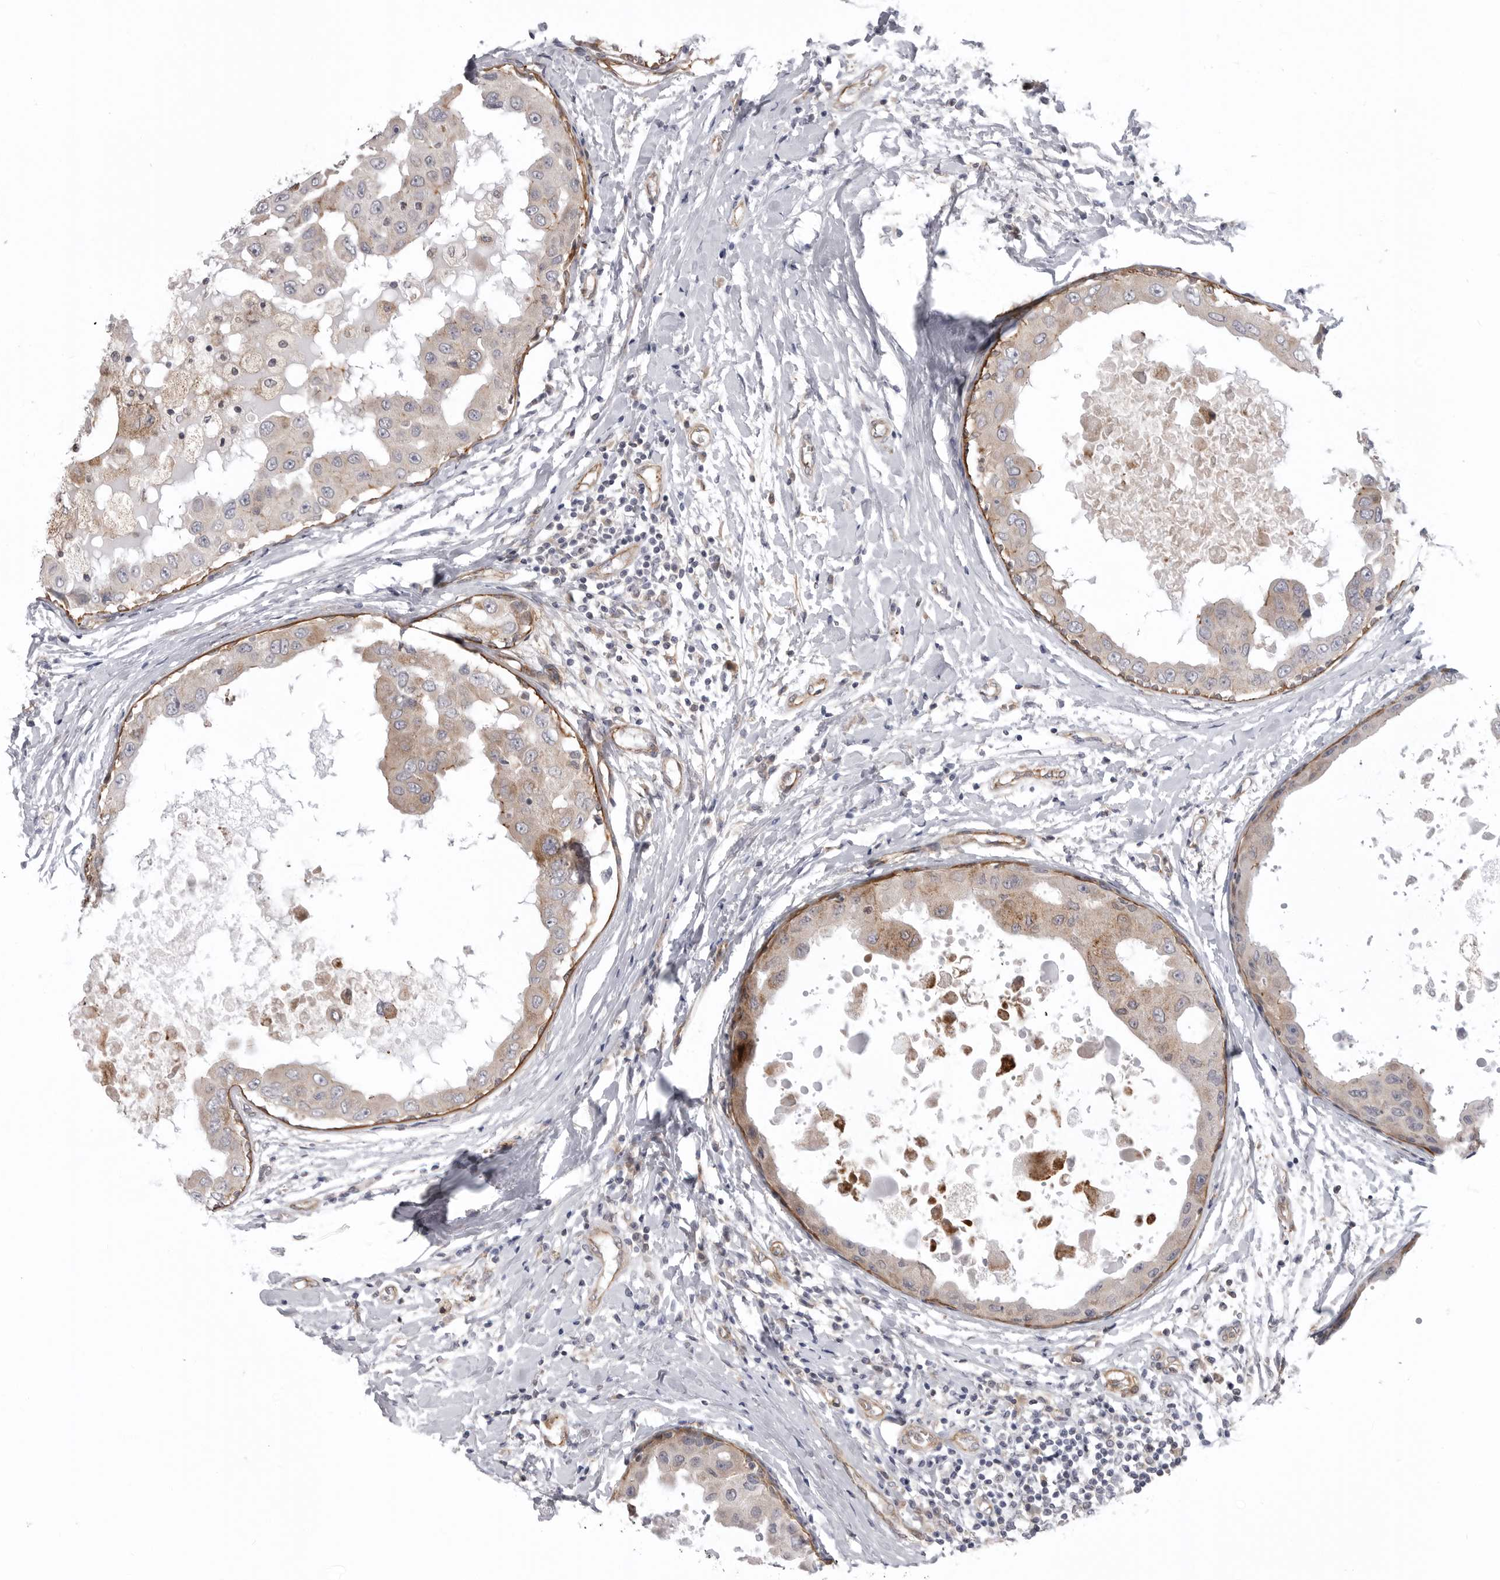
{"staining": {"intensity": "weak", "quantity": "<25%", "location": "cytoplasmic/membranous"}, "tissue": "breast cancer", "cell_type": "Tumor cells", "image_type": "cancer", "snomed": [{"axis": "morphology", "description": "Duct carcinoma"}, {"axis": "topography", "description": "Breast"}], "caption": "Image shows no protein expression in tumor cells of breast cancer tissue.", "gene": "SCP2", "patient": {"sex": "female", "age": 27}}